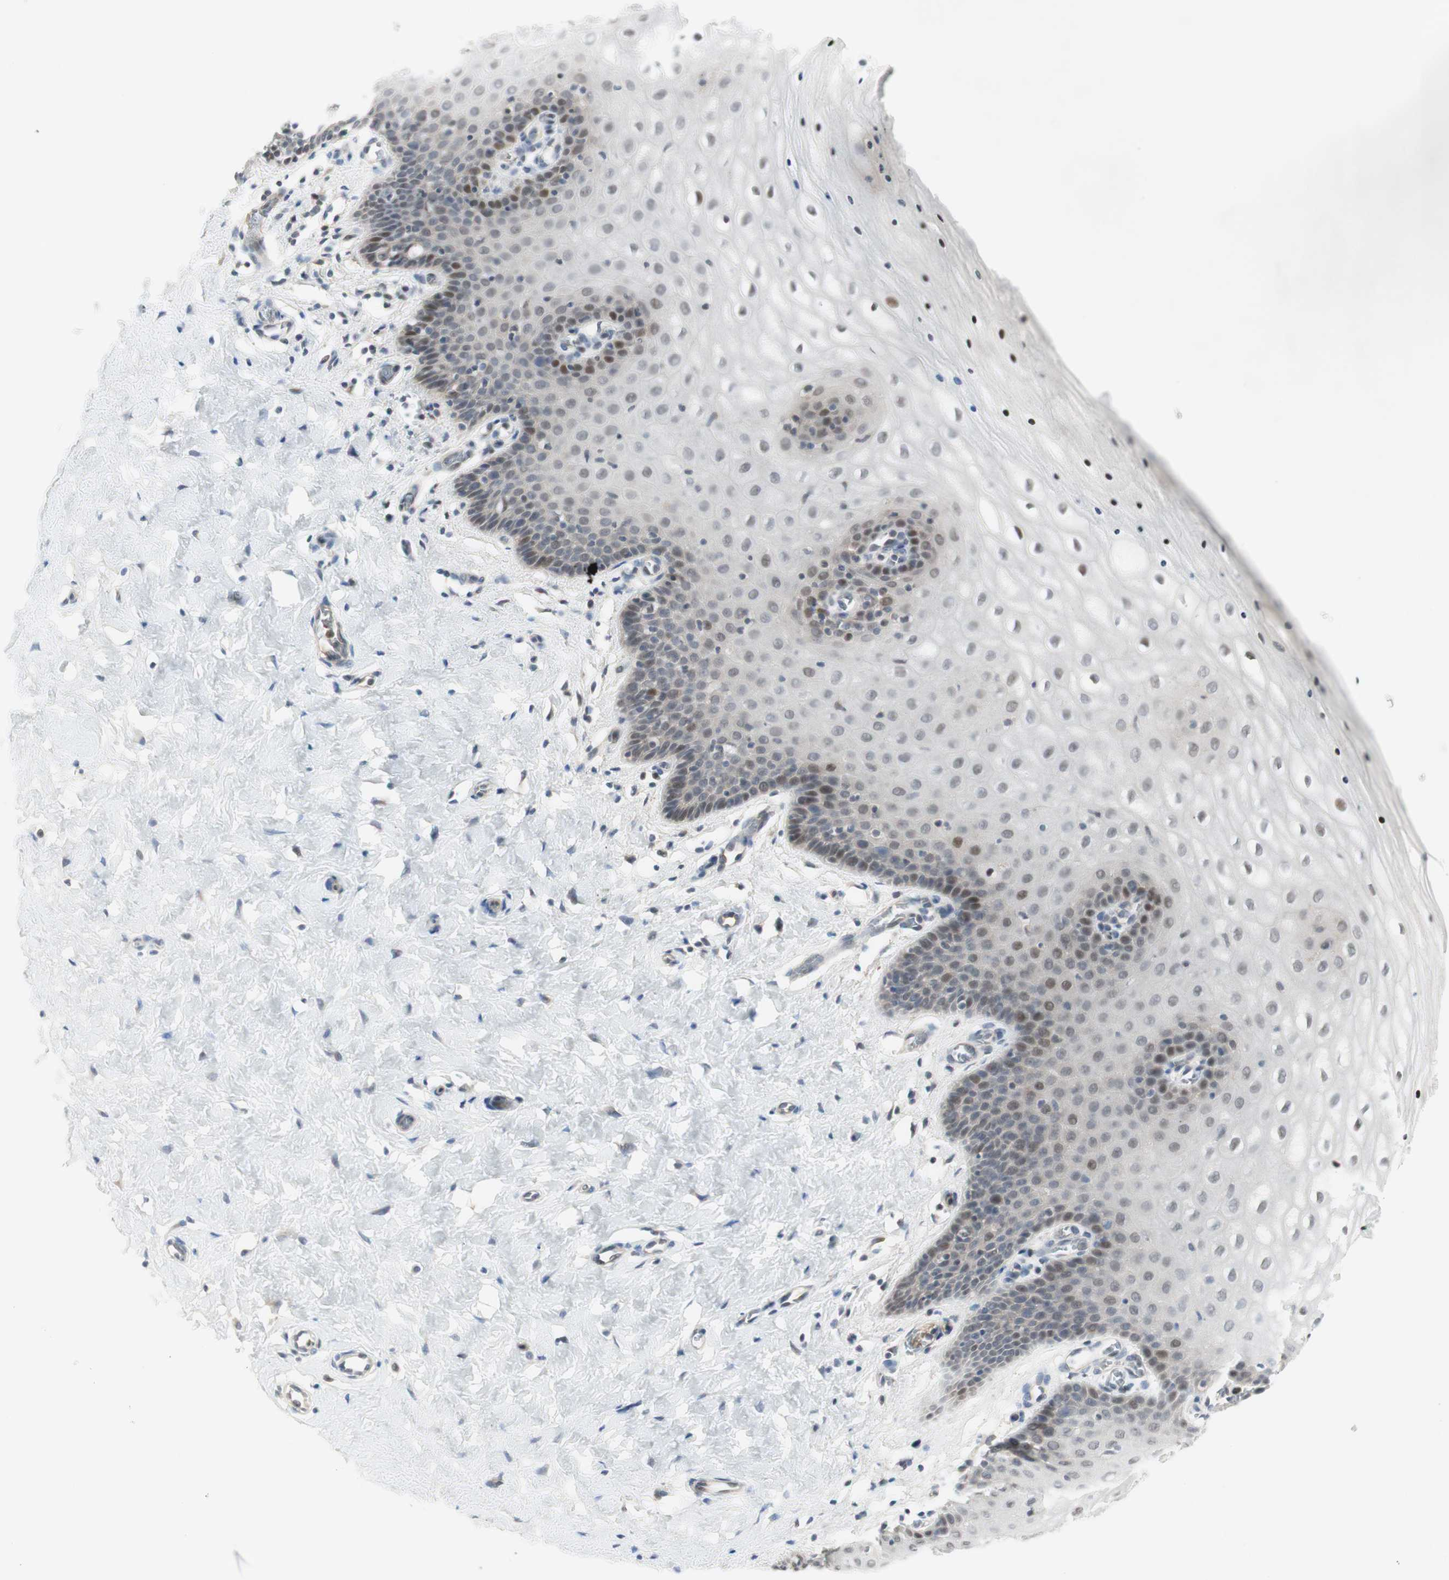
{"staining": {"intensity": "weak", "quantity": "25%-75%", "location": "nuclear"}, "tissue": "cervix", "cell_type": "Glandular cells", "image_type": "normal", "snomed": [{"axis": "morphology", "description": "Normal tissue, NOS"}, {"axis": "topography", "description": "Cervix"}], "caption": "IHC (DAB (3,3'-diaminobenzidine)) staining of benign human cervix shows weak nuclear protein expression in about 25%-75% of glandular cells. (Brightfield microscopy of DAB IHC at high magnification).", "gene": "RFNG", "patient": {"sex": "female", "age": 55}}